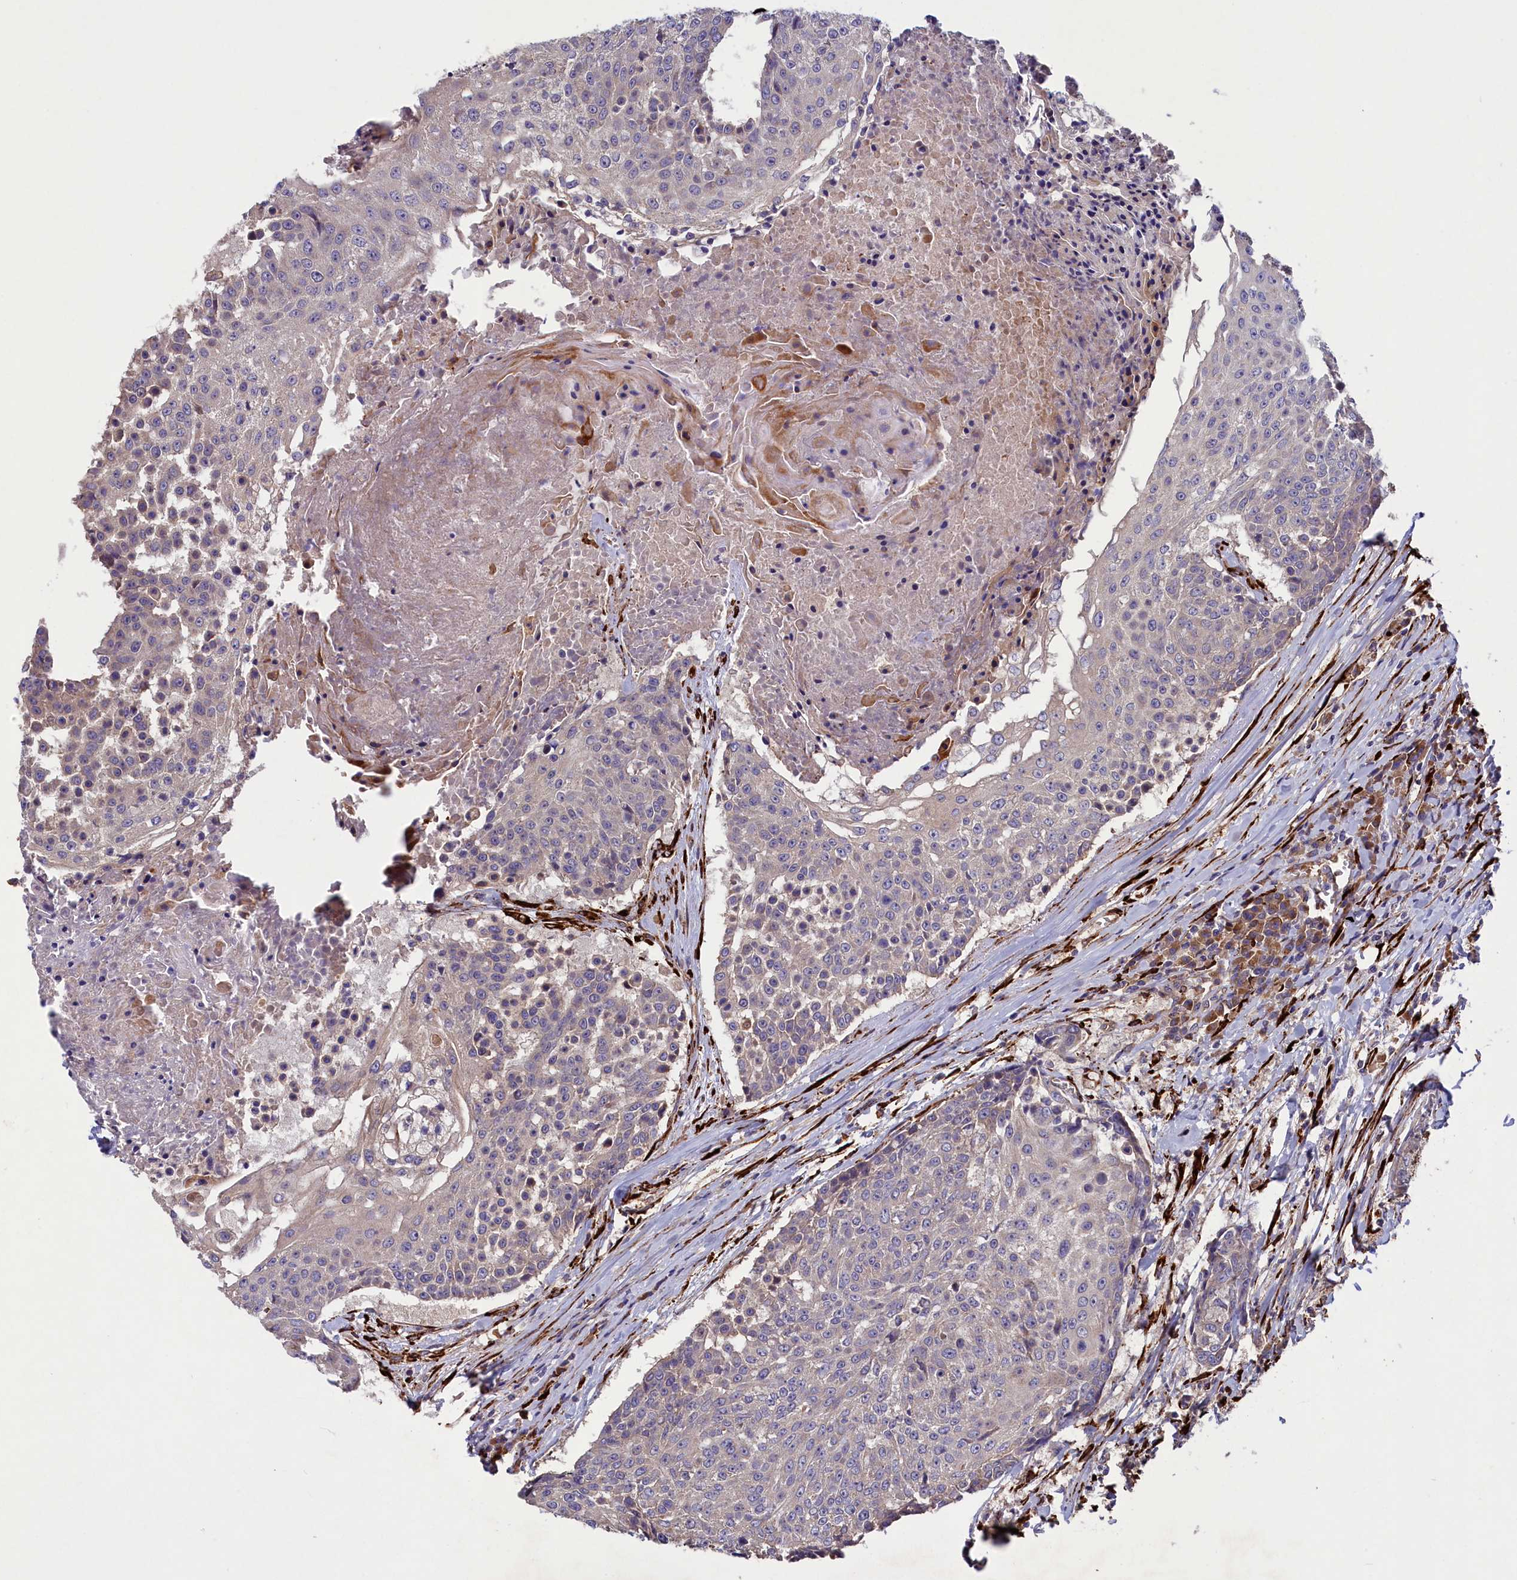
{"staining": {"intensity": "negative", "quantity": "none", "location": "none"}, "tissue": "urothelial cancer", "cell_type": "Tumor cells", "image_type": "cancer", "snomed": [{"axis": "morphology", "description": "Urothelial carcinoma, High grade"}, {"axis": "topography", "description": "Urinary bladder"}], "caption": "High magnification brightfield microscopy of urothelial cancer stained with DAB (brown) and counterstained with hematoxylin (blue): tumor cells show no significant positivity.", "gene": "ARRDC4", "patient": {"sex": "female", "age": 63}}